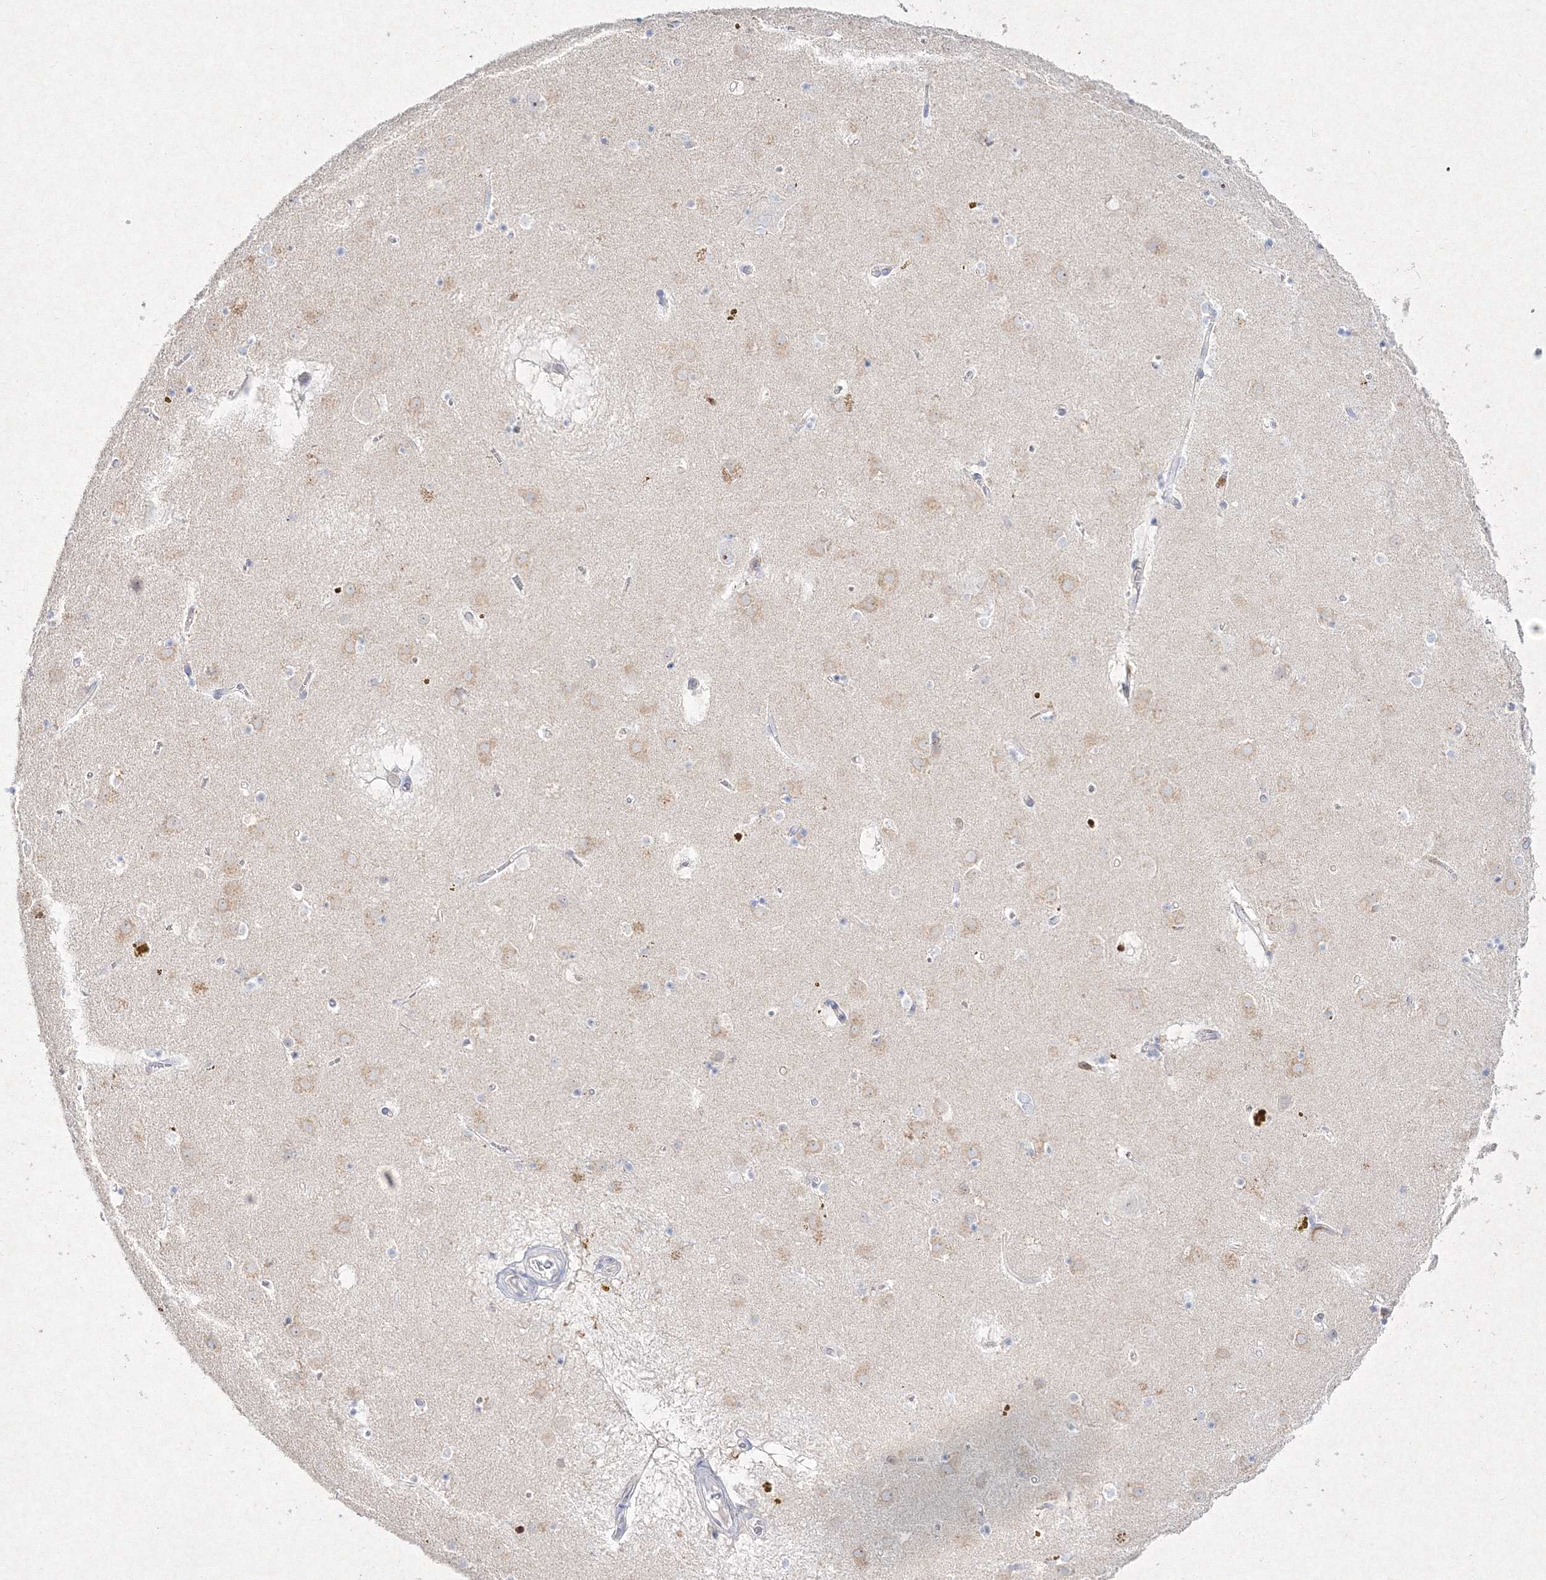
{"staining": {"intensity": "negative", "quantity": "none", "location": "none"}, "tissue": "caudate", "cell_type": "Glial cells", "image_type": "normal", "snomed": [{"axis": "morphology", "description": "Normal tissue, NOS"}, {"axis": "topography", "description": "Lateral ventricle wall"}], "caption": "Immunohistochemical staining of normal caudate demonstrates no significant positivity in glial cells.", "gene": "HCST", "patient": {"sex": "male", "age": 70}}